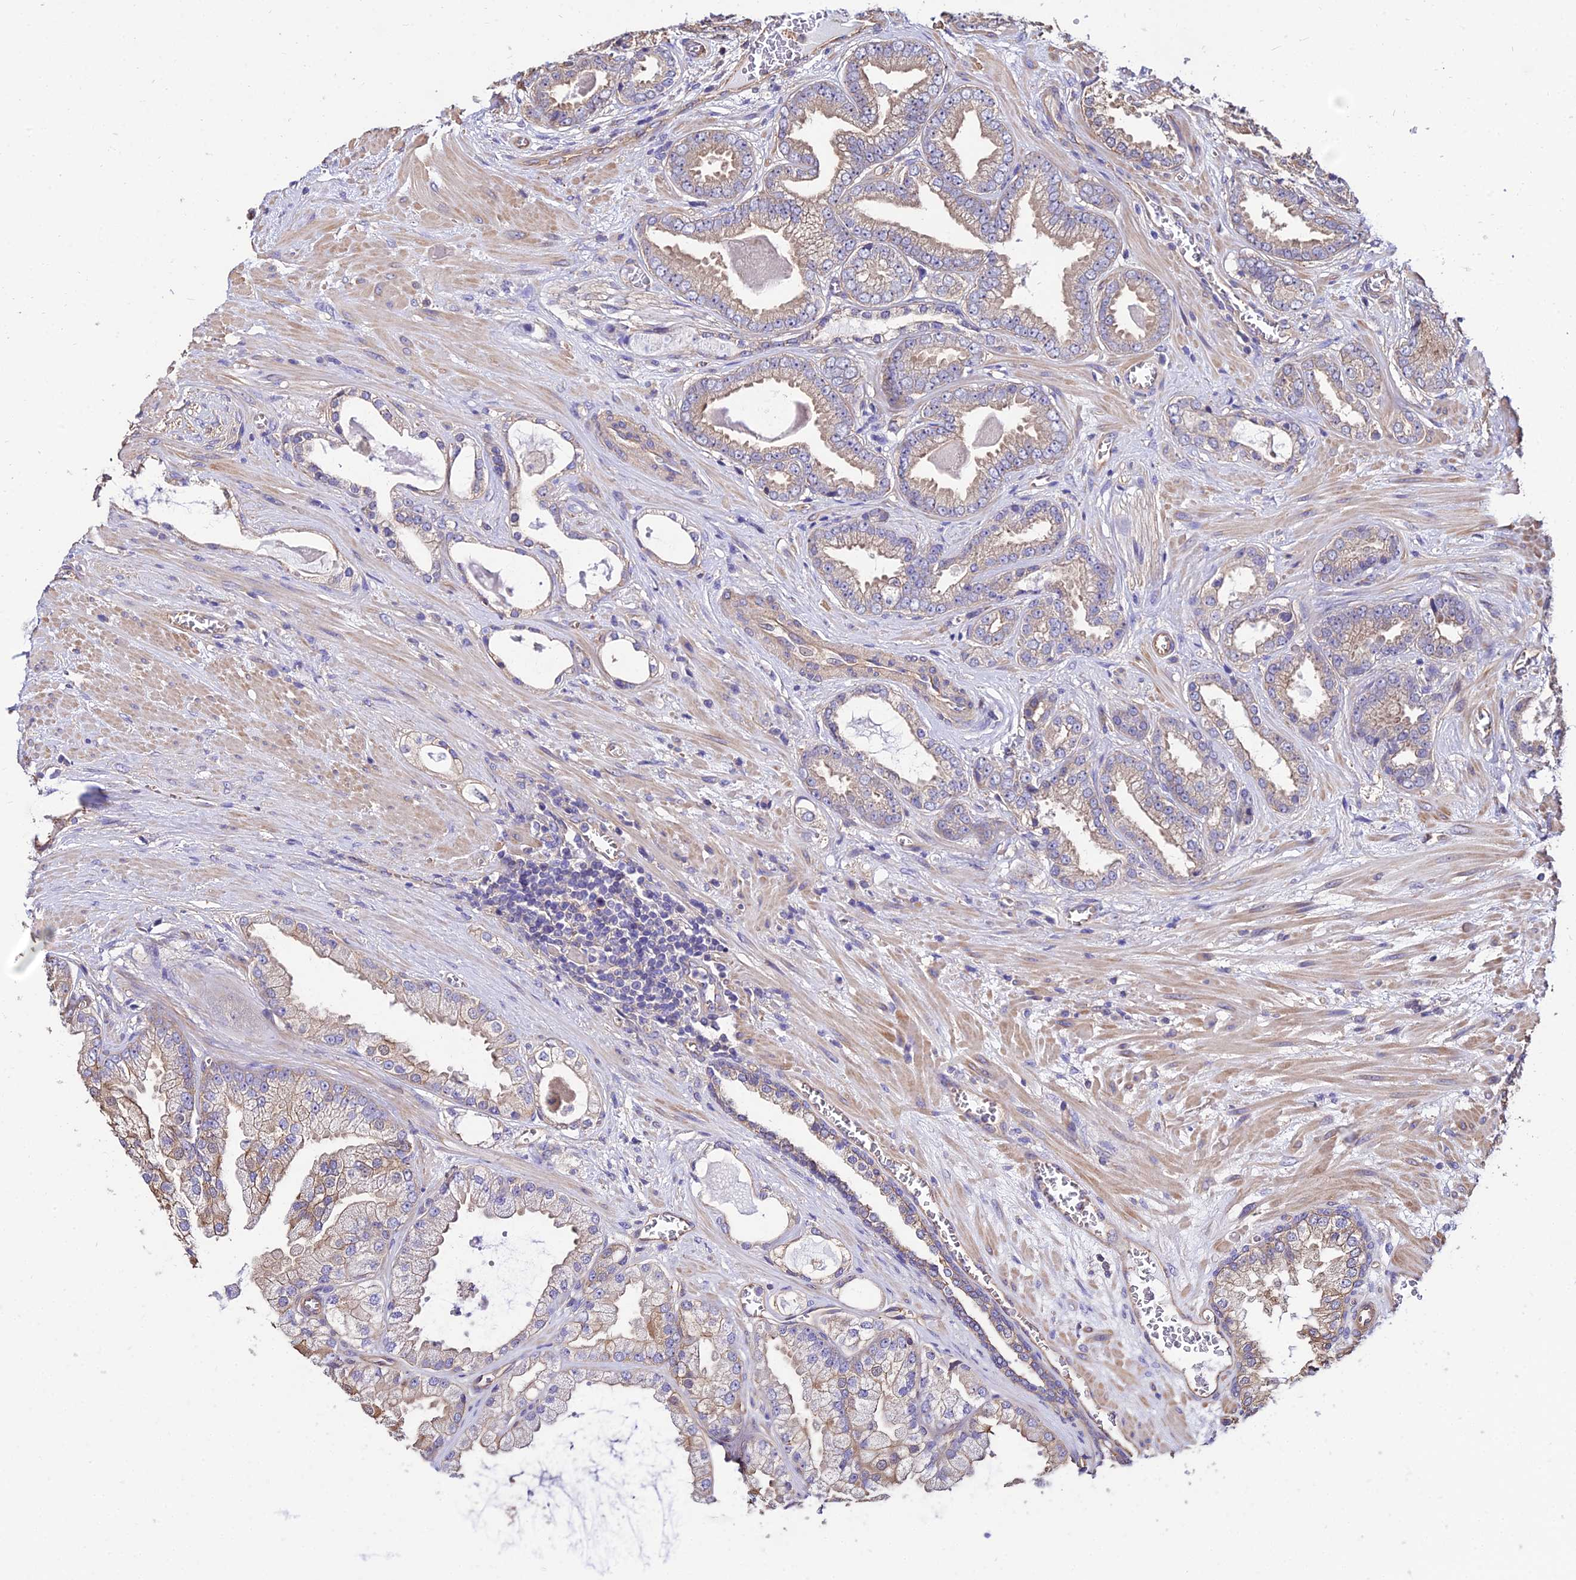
{"staining": {"intensity": "weak", "quantity": "25%-75%", "location": "cytoplasmic/membranous"}, "tissue": "prostate cancer", "cell_type": "Tumor cells", "image_type": "cancer", "snomed": [{"axis": "morphology", "description": "Adenocarcinoma, Low grade"}, {"axis": "topography", "description": "Prostate"}], "caption": "High-power microscopy captured an immunohistochemistry image of prostate cancer, revealing weak cytoplasmic/membranous positivity in about 25%-75% of tumor cells.", "gene": "CALM2", "patient": {"sex": "male", "age": 57}}